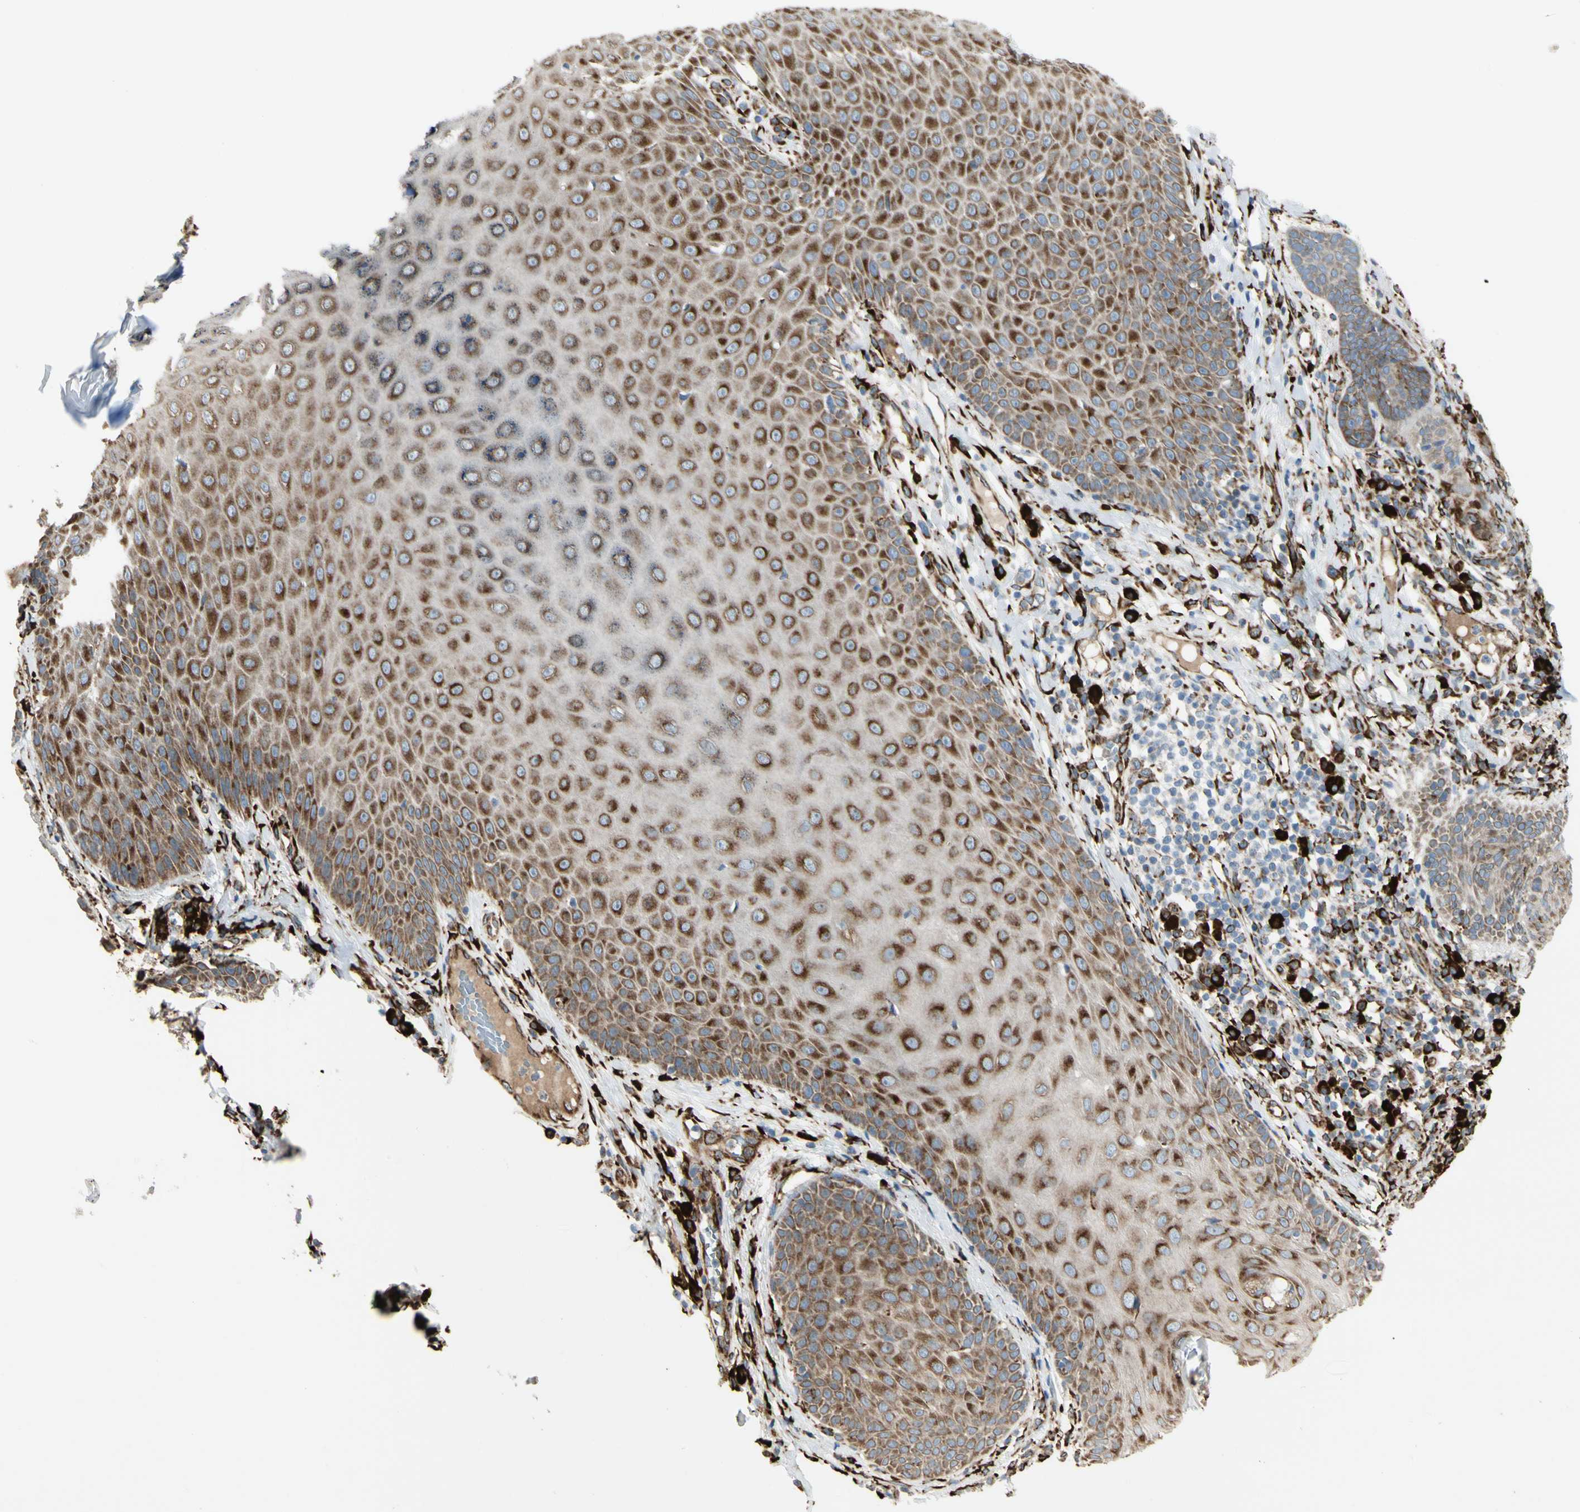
{"staining": {"intensity": "strong", "quantity": ">75%", "location": "cytoplasmic/membranous"}, "tissue": "skin cancer", "cell_type": "Tumor cells", "image_type": "cancer", "snomed": [{"axis": "morphology", "description": "Normal tissue, NOS"}, {"axis": "morphology", "description": "Basal cell carcinoma"}, {"axis": "topography", "description": "Skin"}], "caption": "A histopathology image showing strong cytoplasmic/membranous staining in approximately >75% of tumor cells in basal cell carcinoma (skin), as visualized by brown immunohistochemical staining.", "gene": "RRBP1", "patient": {"sex": "male", "age": 52}}